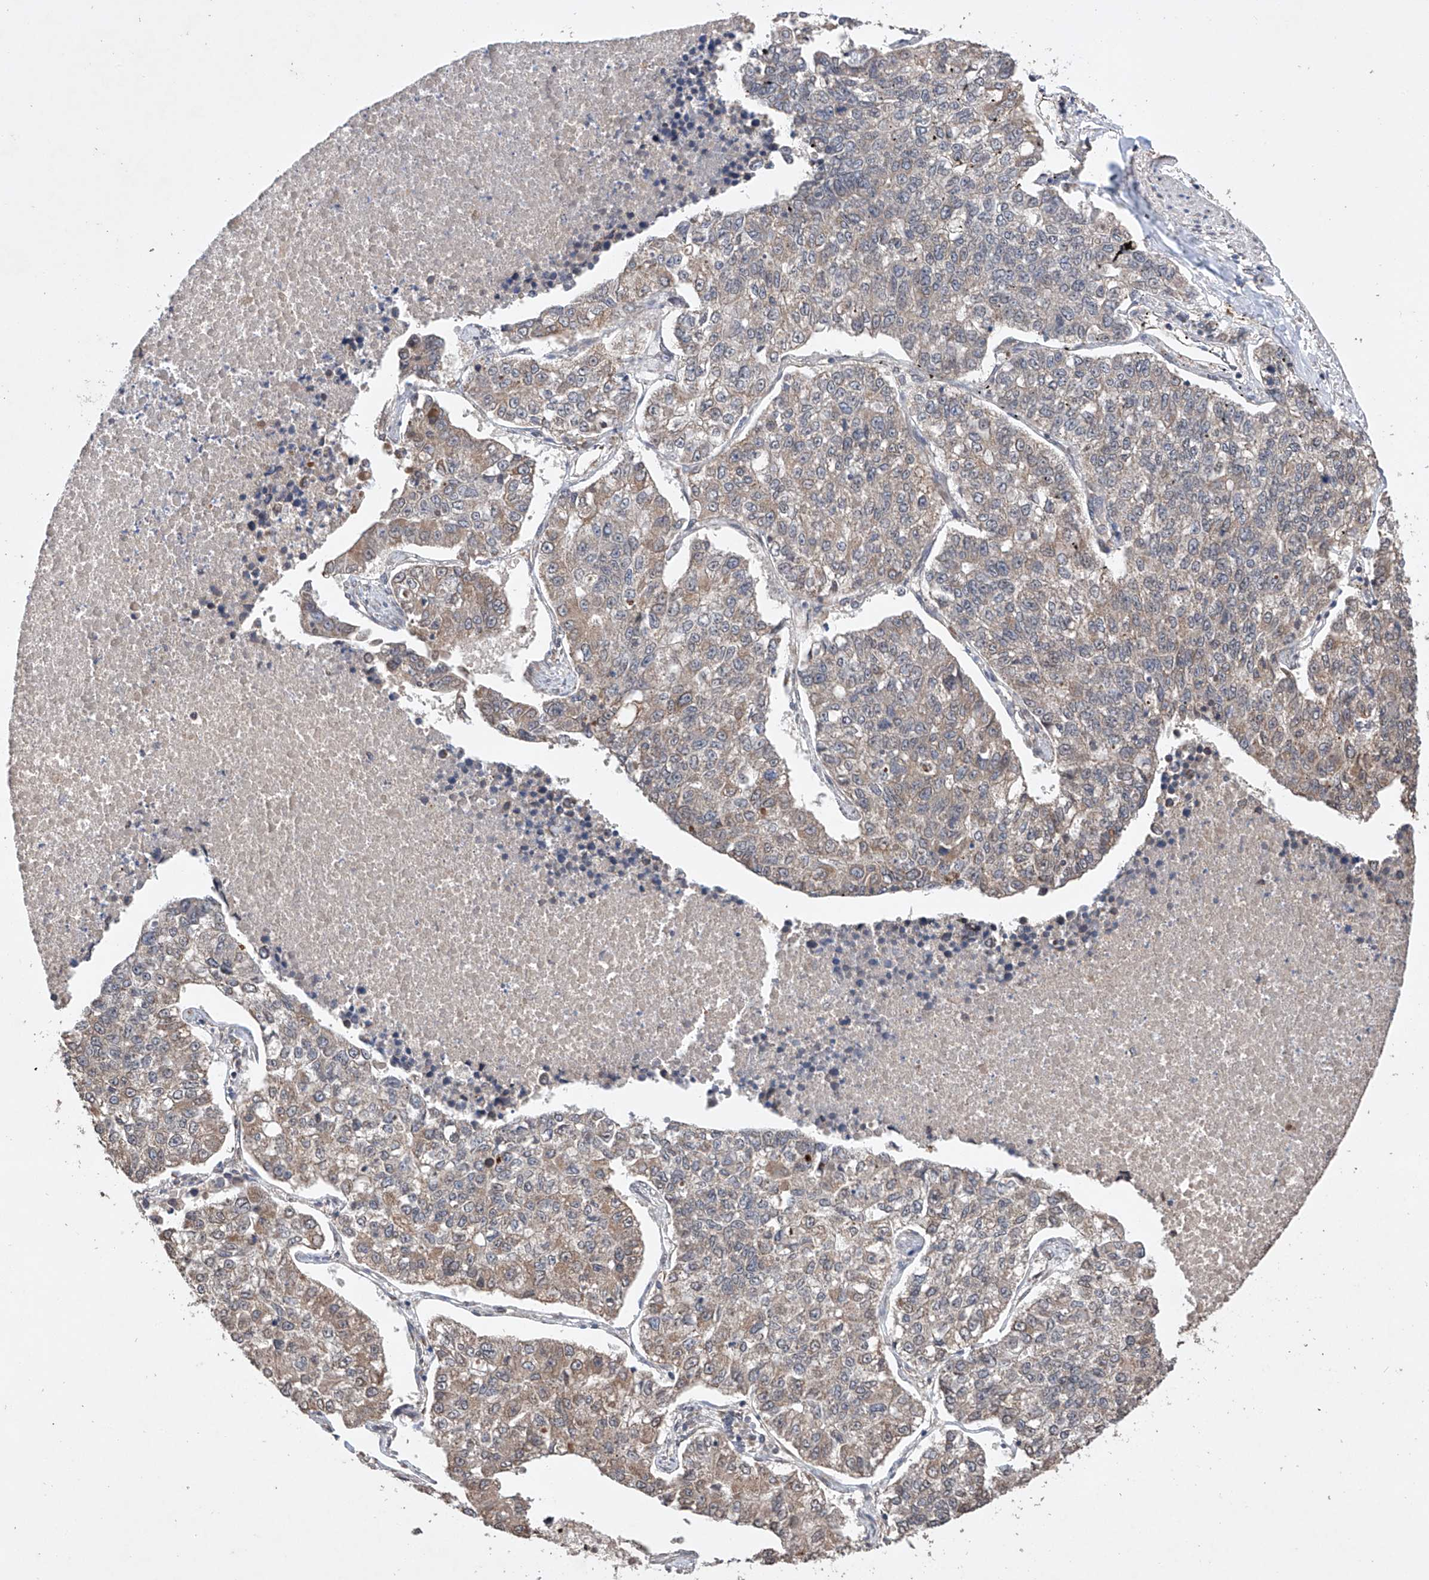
{"staining": {"intensity": "weak", "quantity": "25%-75%", "location": "cytoplasmic/membranous"}, "tissue": "lung cancer", "cell_type": "Tumor cells", "image_type": "cancer", "snomed": [{"axis": "morphology", "description": "Adenocarcinoma, NOS"}, {"axis": "topography", "description": "Lung"}], "caption": "An immunohistochemistry image of neoplastic tissue is shown. Protein staining in brown labels weak cytoplasmic/membranous positivity in adenocarcinoma (lung) within tumor cells.", "gene": "LURAP1", "patient": {"sex": "male", "age": 49}}